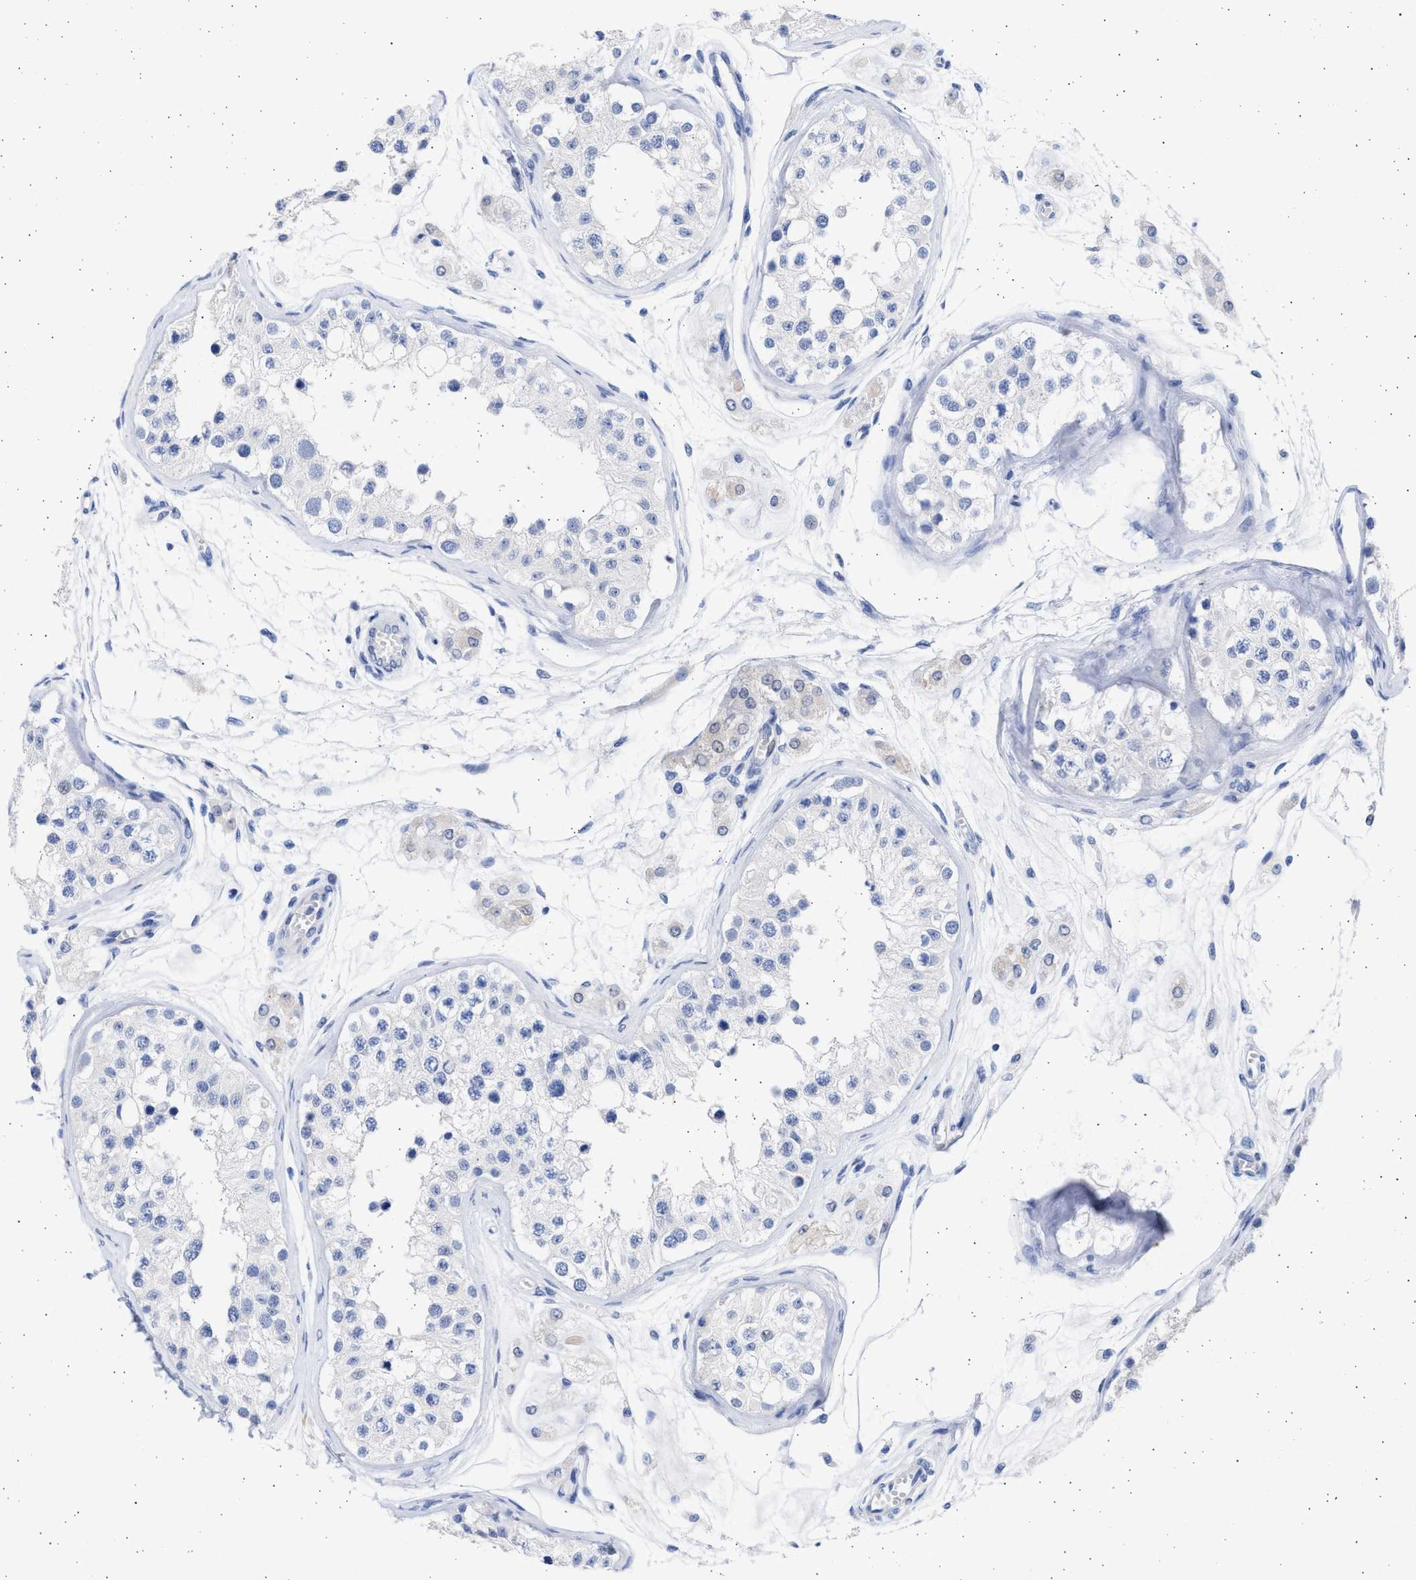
{"staining": {"intensity": "negative", "quantity": "none", "location": "none"}, "tissue": "testis", "cell_type": "Cells in seminiferous ducts", "image_type": "normal", "snomed": [{"axis": "morphology", "description": "Normal tissue, NOS"}, {"axis": "morphology", "description": "Adenocarcinoma, metastatic, NOS"}, {"axis": "topography", "description": "Testis"}], "caption": "A high-resolution image shows immunohistochemistry (IHC) staining of unremarkable testis, which displays no significant positivity in cells in seminiferous ducts. (Stains: DAB (3,3'-diaminobenzidine) immunohistochemistry (IHC) with hematoxylin counter stain, Microscopy: brightfield microscopy at high magnification).", "gene": "ALDOC", "patient": {"sex": "male", "age": 26}}